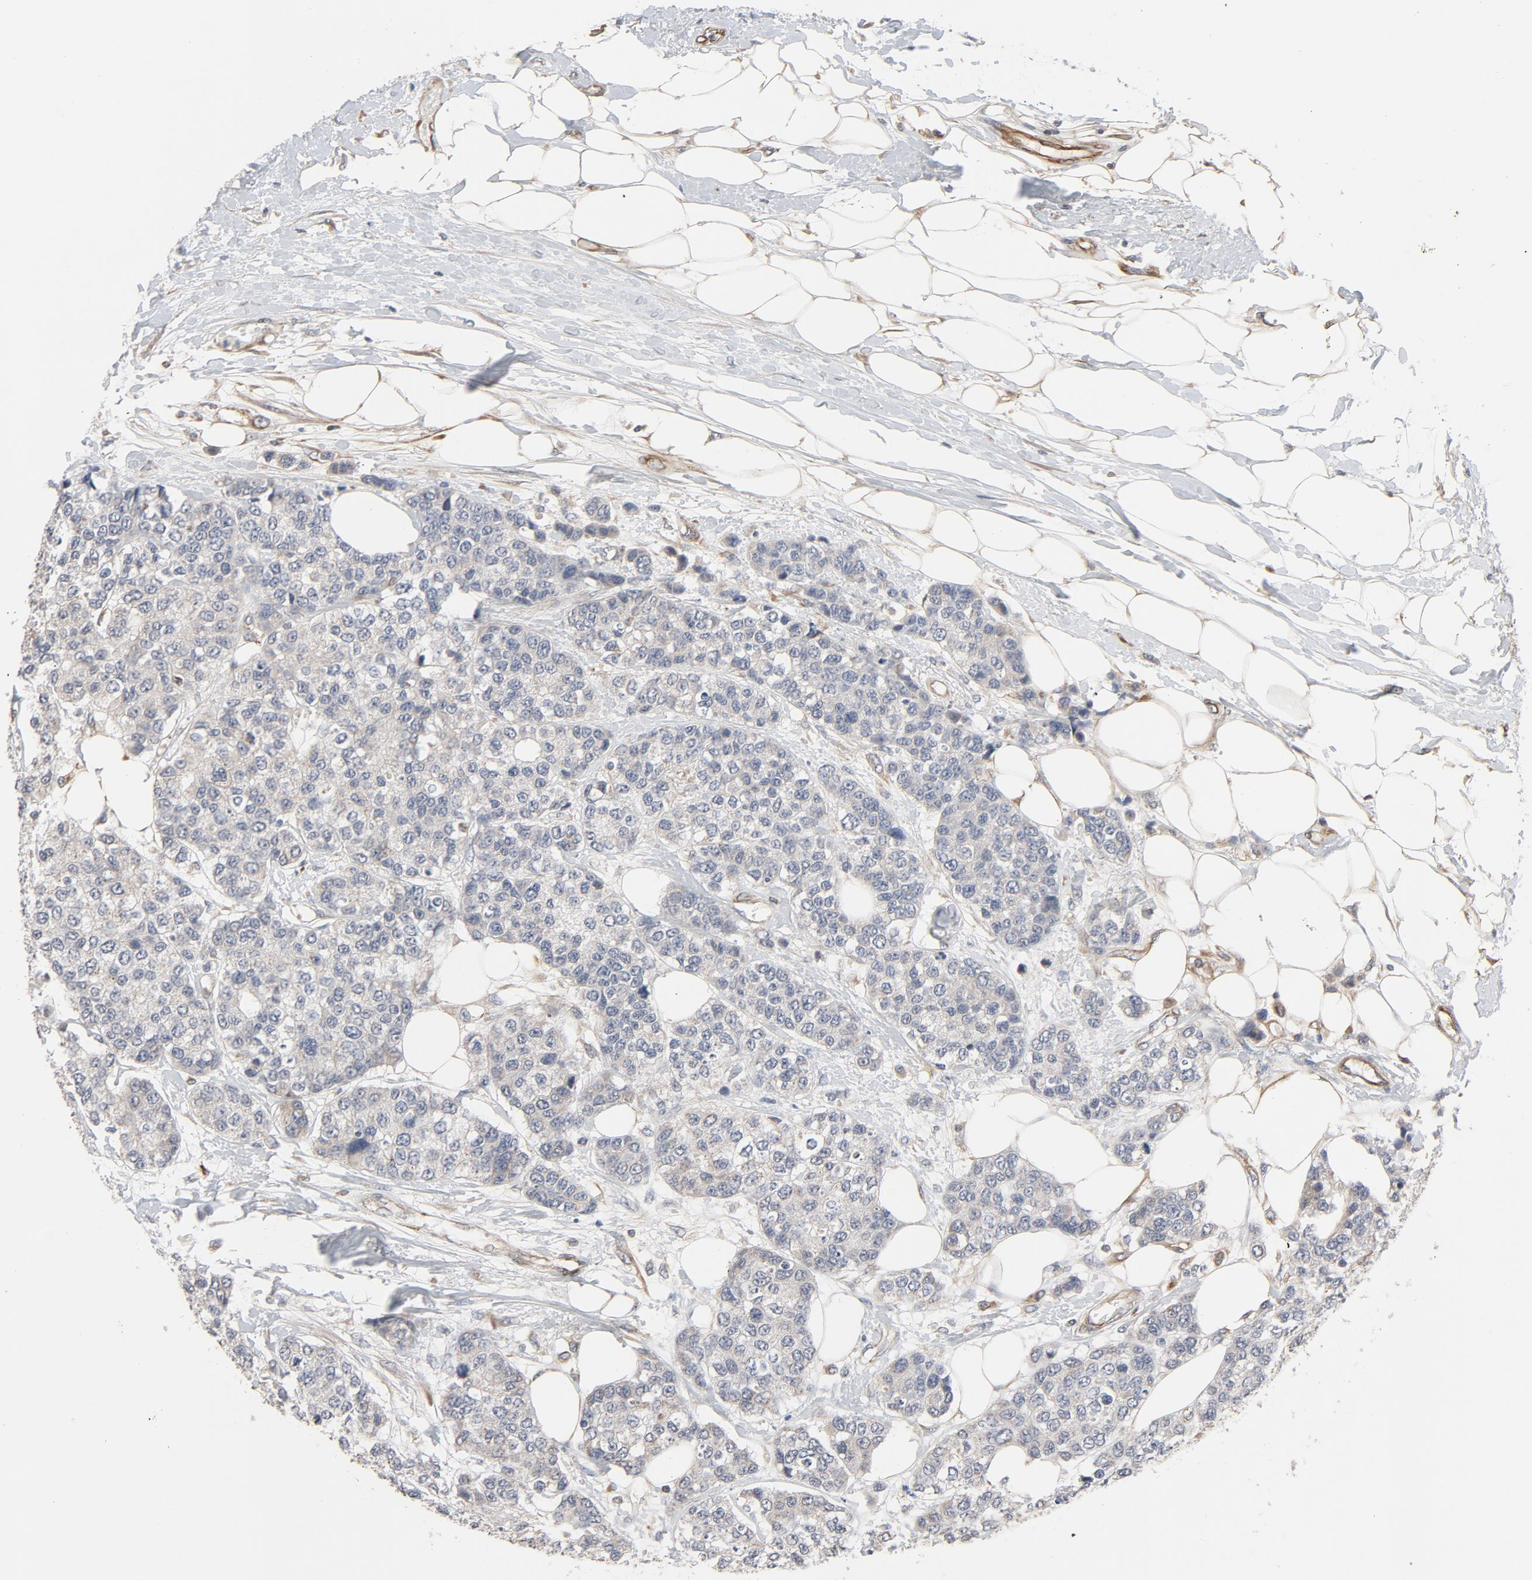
{"staining": {"intensity": "weak", "quantity": "<25%", "location": "cytoplasmic/membranous"}, "tissue": "breast cancer", "cell_type": "Tumor cells", "image_type": "cancer", "snomed": [{"axis": "morphology", "description": "Duct carcinoma"}, {"axis": "topography", "description": "Breast"}], "caption": "This is an immunohistochemistry image of human invasive ductal carcinoma (breast). There is no expression in tumor cells.", "gene": "TRIOBP", "patient": {"sex": "female", "age": 51}}